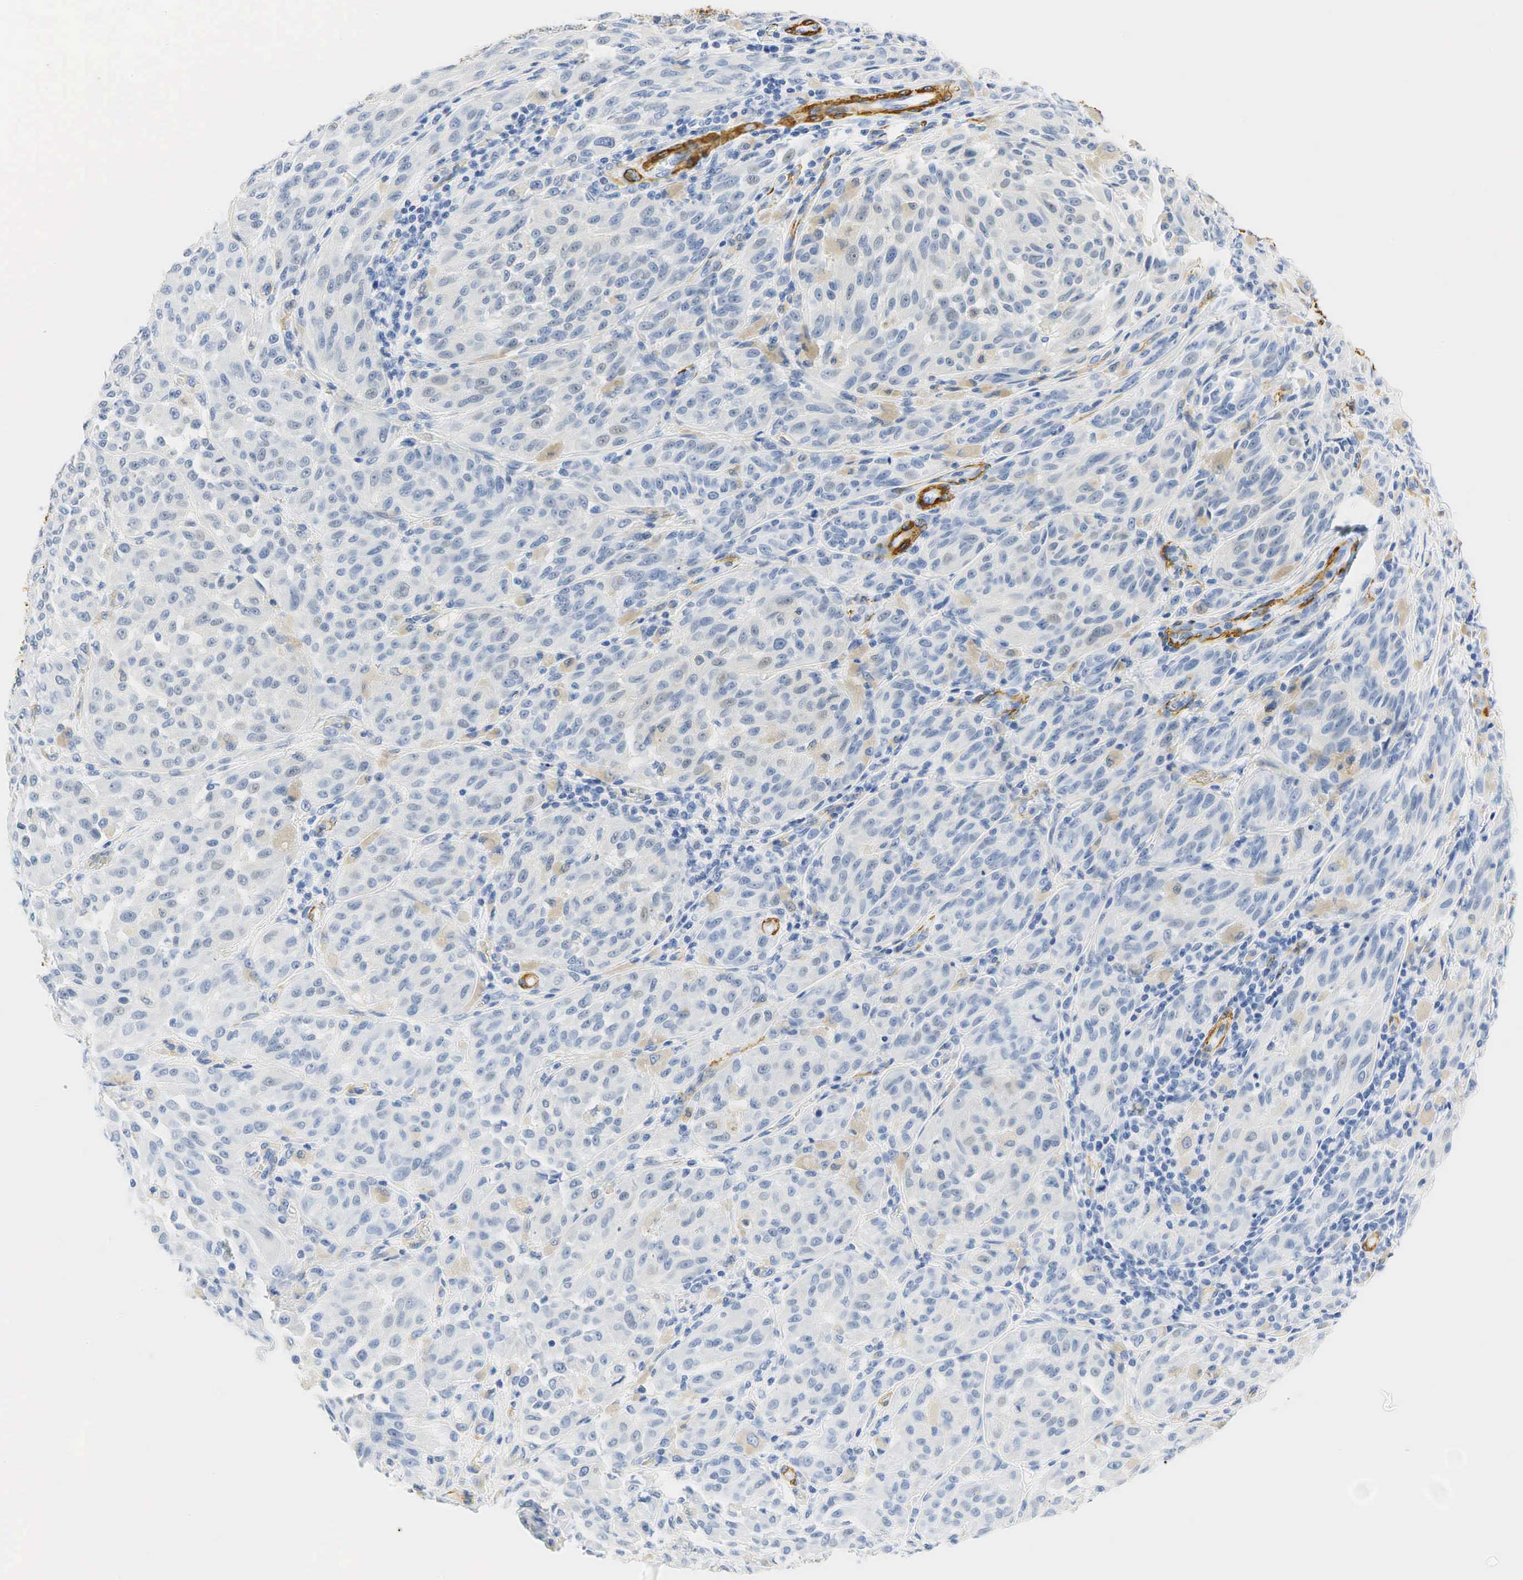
{"staining": {"intensity": "negative", "quantity": "none", "location": "none"}, "tissue": "melanoma", "cell_type": "Tumor cells", "image_type": "cancer", "snomed": [{"axis": "morphology", "description": "Malignant melanoma, NOS"}, {"axis": "topography", "description": "Skin"}], "caption": "Immunohistochemical staining of melanoma reveals no significant positivity in tumor cells. The staining is performed using DAB brown chromogen with nuclei counter-stained in using hematoxylin.", "gene": "ACTA1", "patient": {"sex": "male", "age": 44}}